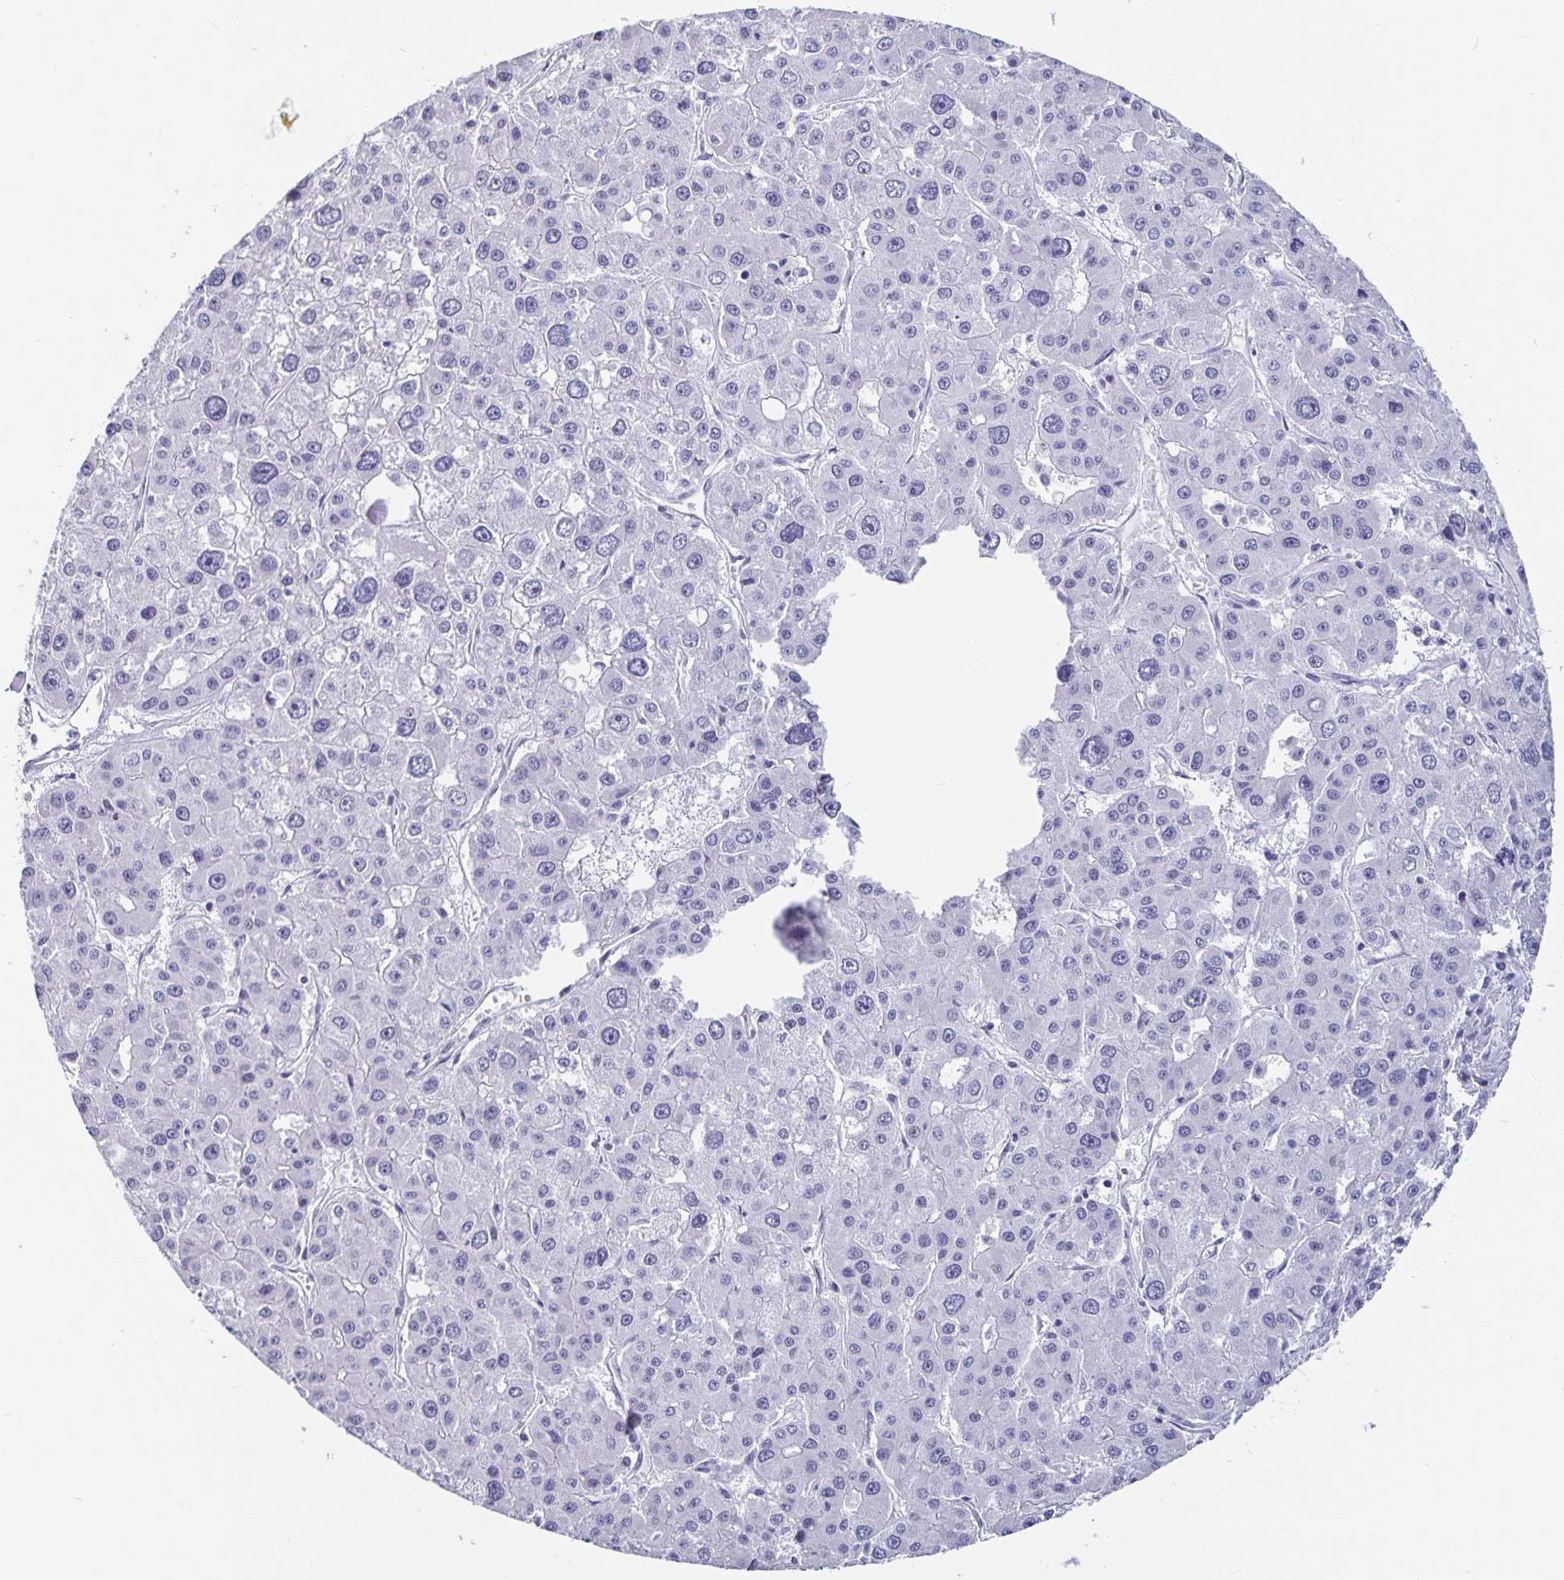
{"staining": {"intensity": "negative", "quantity": "none", "location": "none"}, "tissue": "liver cancer", "cell_type": "Tumor cells", "image_type": "cancer", "snomed": [{"axis": "morphology", "description": "Carcinoma, Hepatocellular, NOS"}, {"axis": "topography", "description": "Liver"}], "caption": "Protein analysis of liver cancer (hepatocellular carcinoma) reveals no significant expression in tumor cells. Nuclei are stained in blue.", "gene": "OLIG2", "patient": {"sex": "male", "age": 73}}